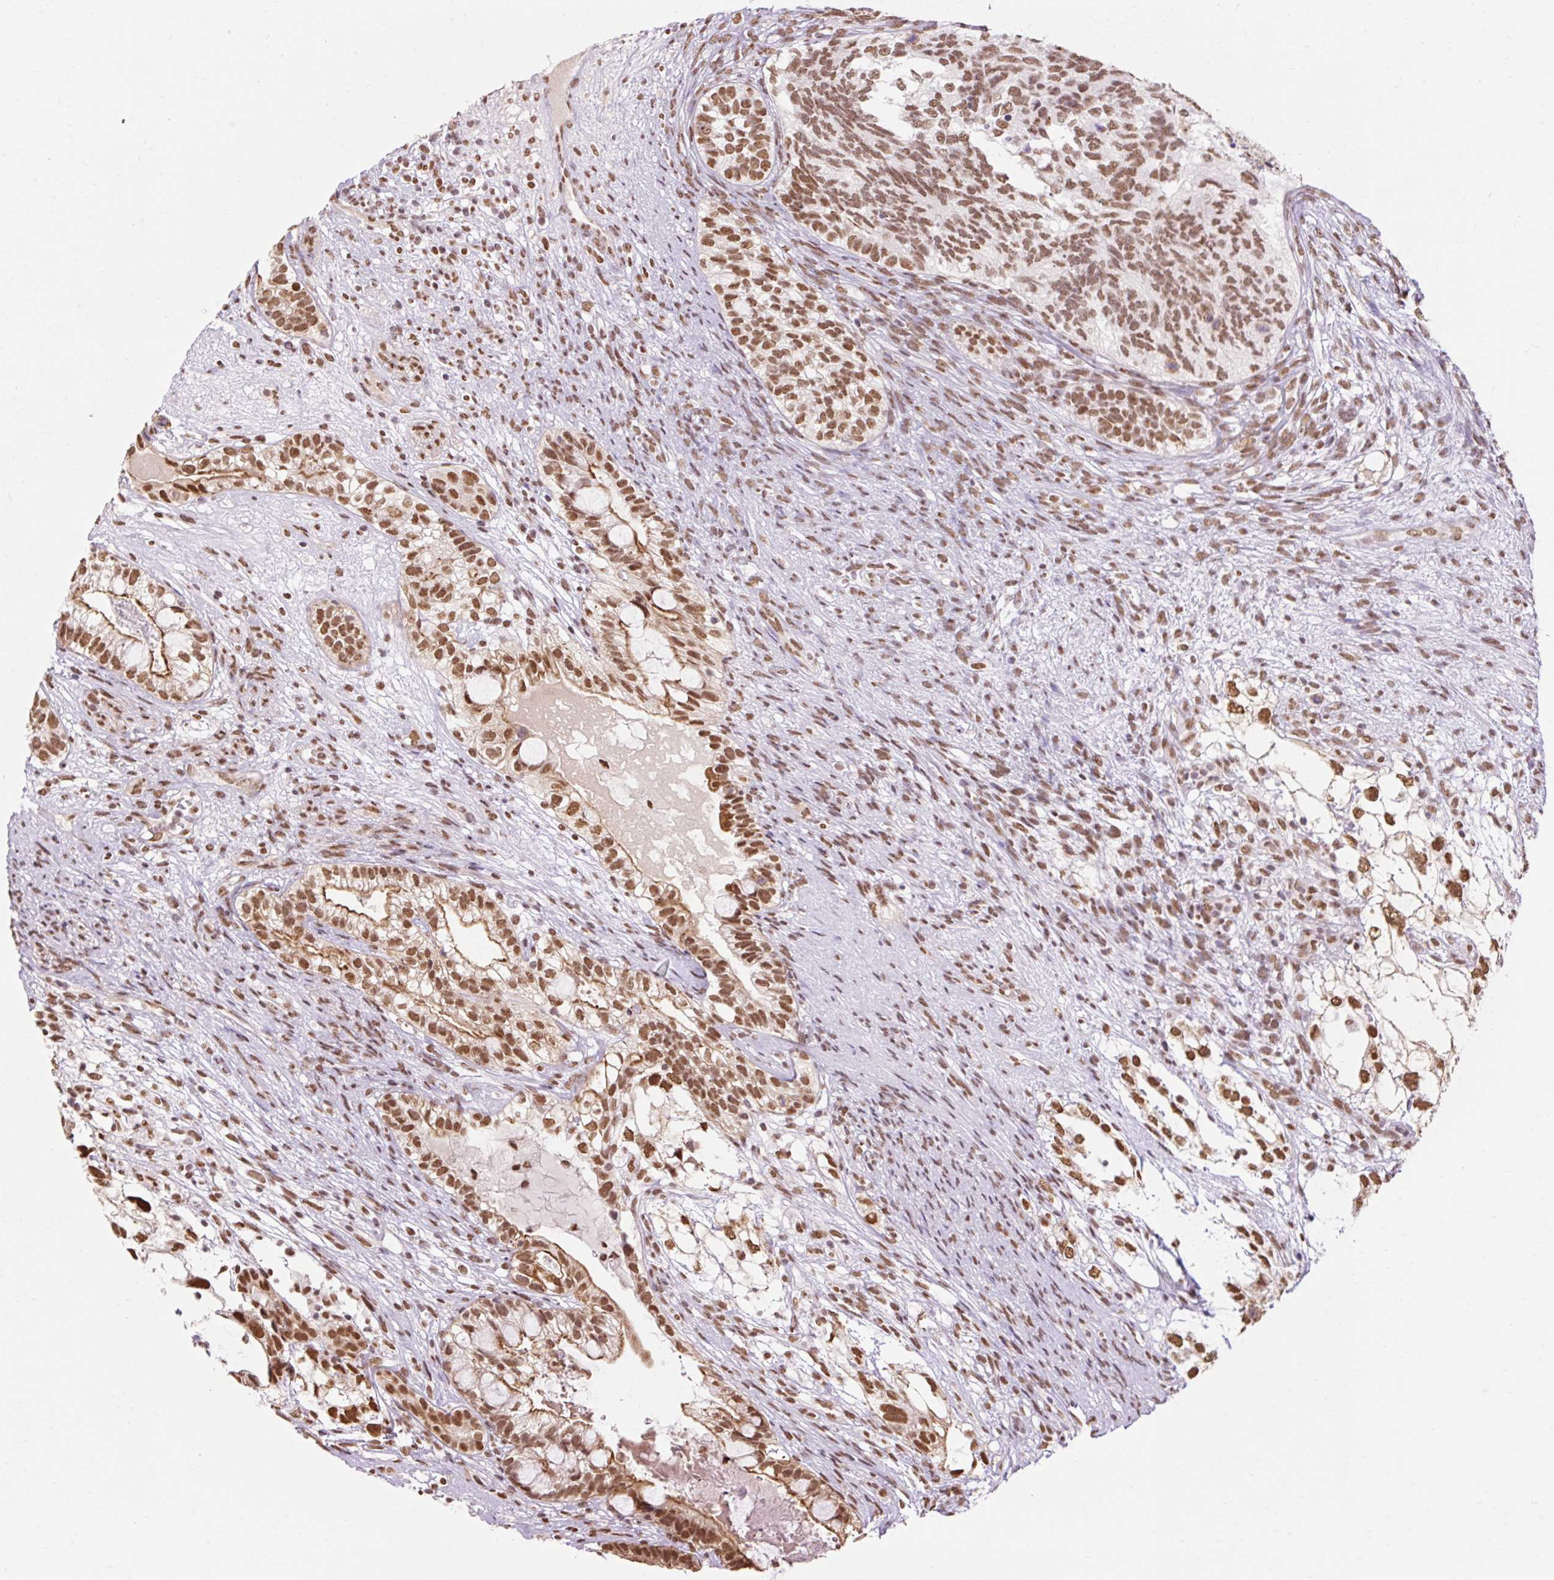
{"staining": {"intensity": "strong", "quantity": ">75%", "location": "cytoplasmic/membranous,nuclear"}, "tissue": "testis cancer", "cell_type": "Tumor cells", "image_type": "cancer", "snomed": [{"axis": "morphology", "description": "Seminoma, NOS"}, {"axis": "morphology", "description": "Carcinoma, Embryonal, NOS"}, {"axis": "topography", "description": "Testis"}], "caption": "A histopathology image of testis cancer (seminoma) stained for a protein demonstrates strong cytoplasmic/membranous and nuclear brown staining in tumor cells. The staining is performed using DAB brown chromogen to label protein expression. The nuclei are counter-stained blue using hematoxylin.", "gene": "NPIPB12", "patient": {"sex": "male", "age": 41}}